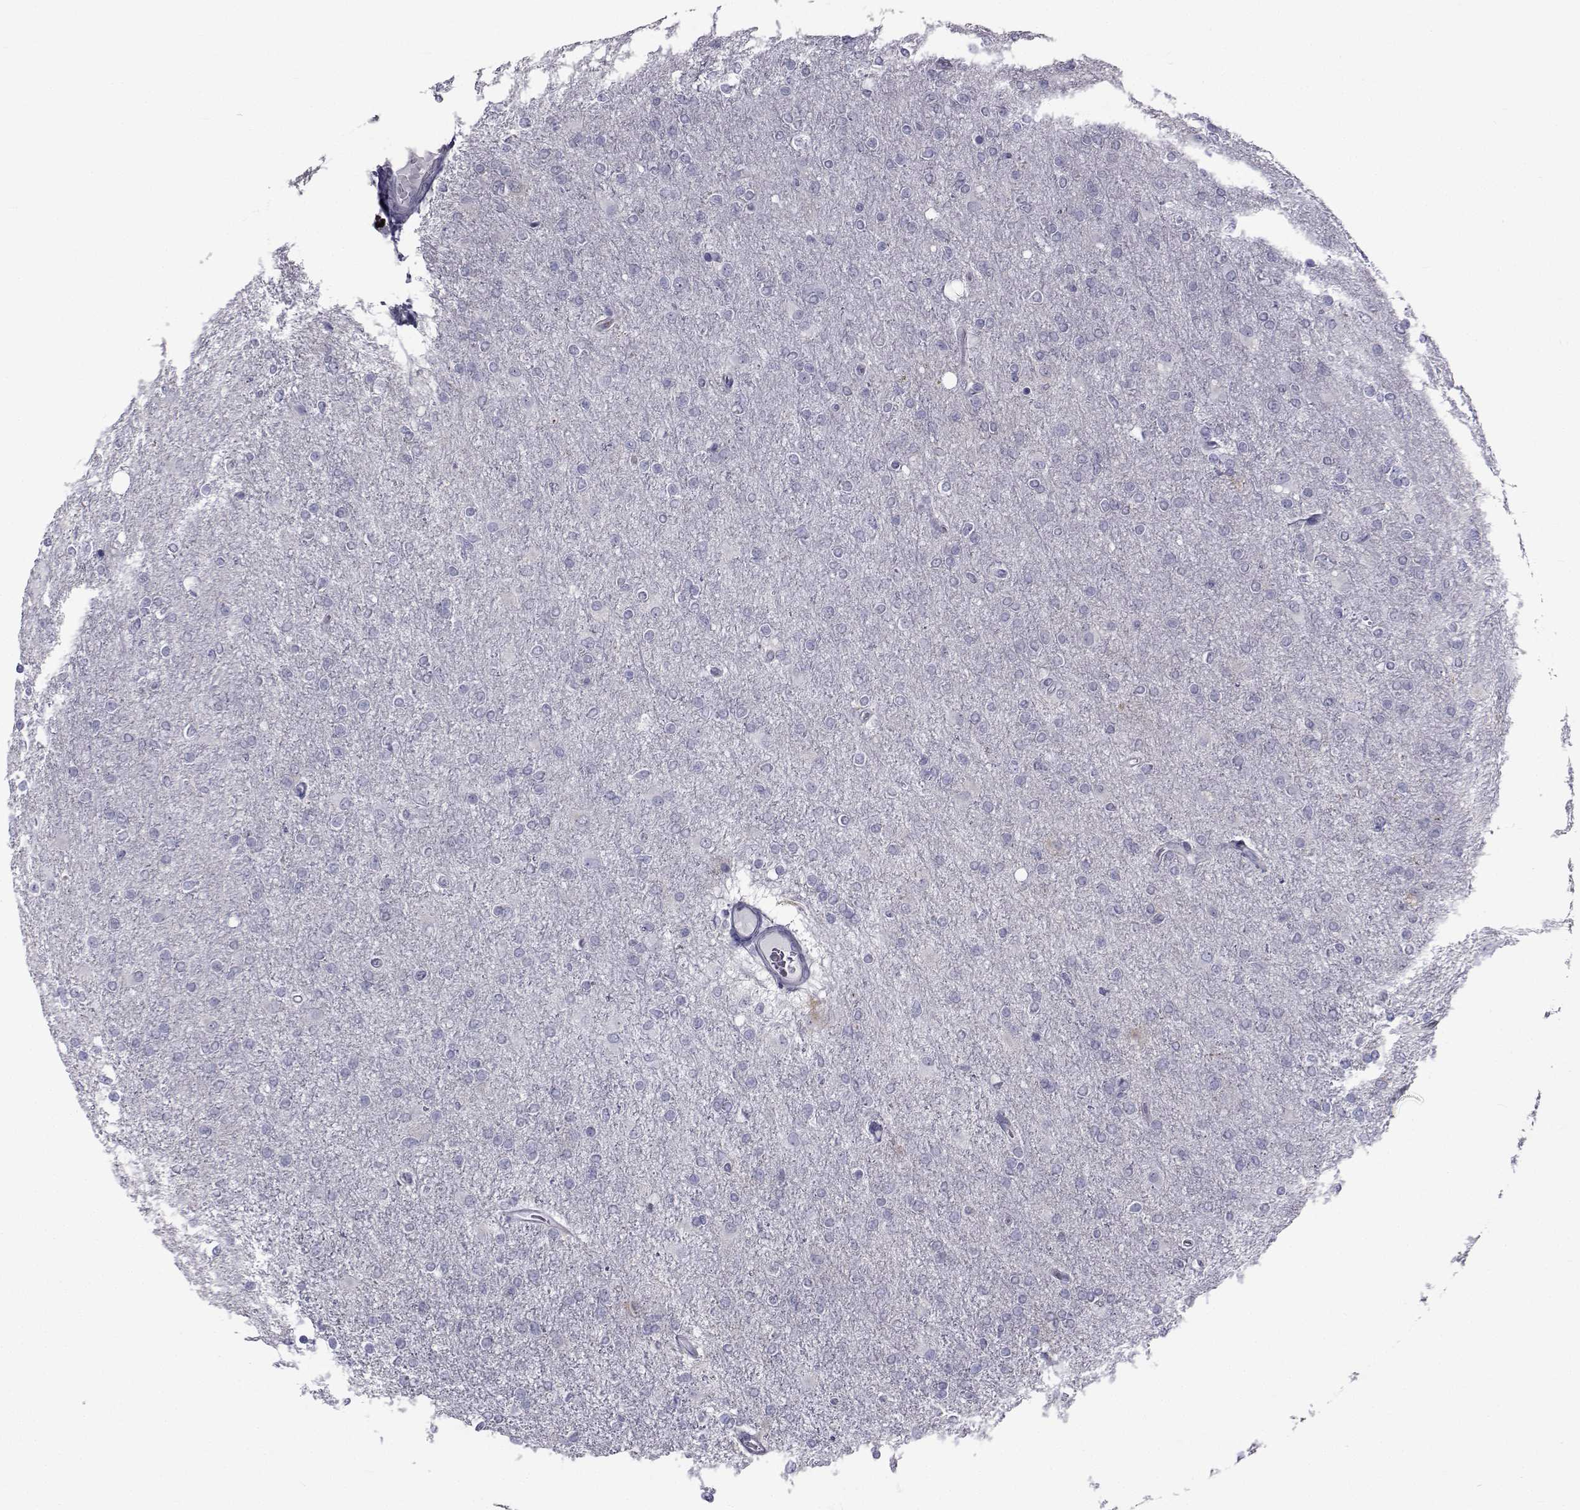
{"staining": {"intensity": "negative", "quantity": "none", "location": "none"}, "tissue": "glioma", "cell_type": "Tumor cells", "image_type": "cancer", "snomed": [{"axis": "morphology", "description": "Glioma, malignant, High grade"}, {"axis": "topography", "description": "Cerebral cortex"}], "caption": "This is an IHC image of malignant high-grade glioma. There is no positivity in tumor cells.", "gene": "FDXR", "patient": {"sex": "male", "age": 70}}